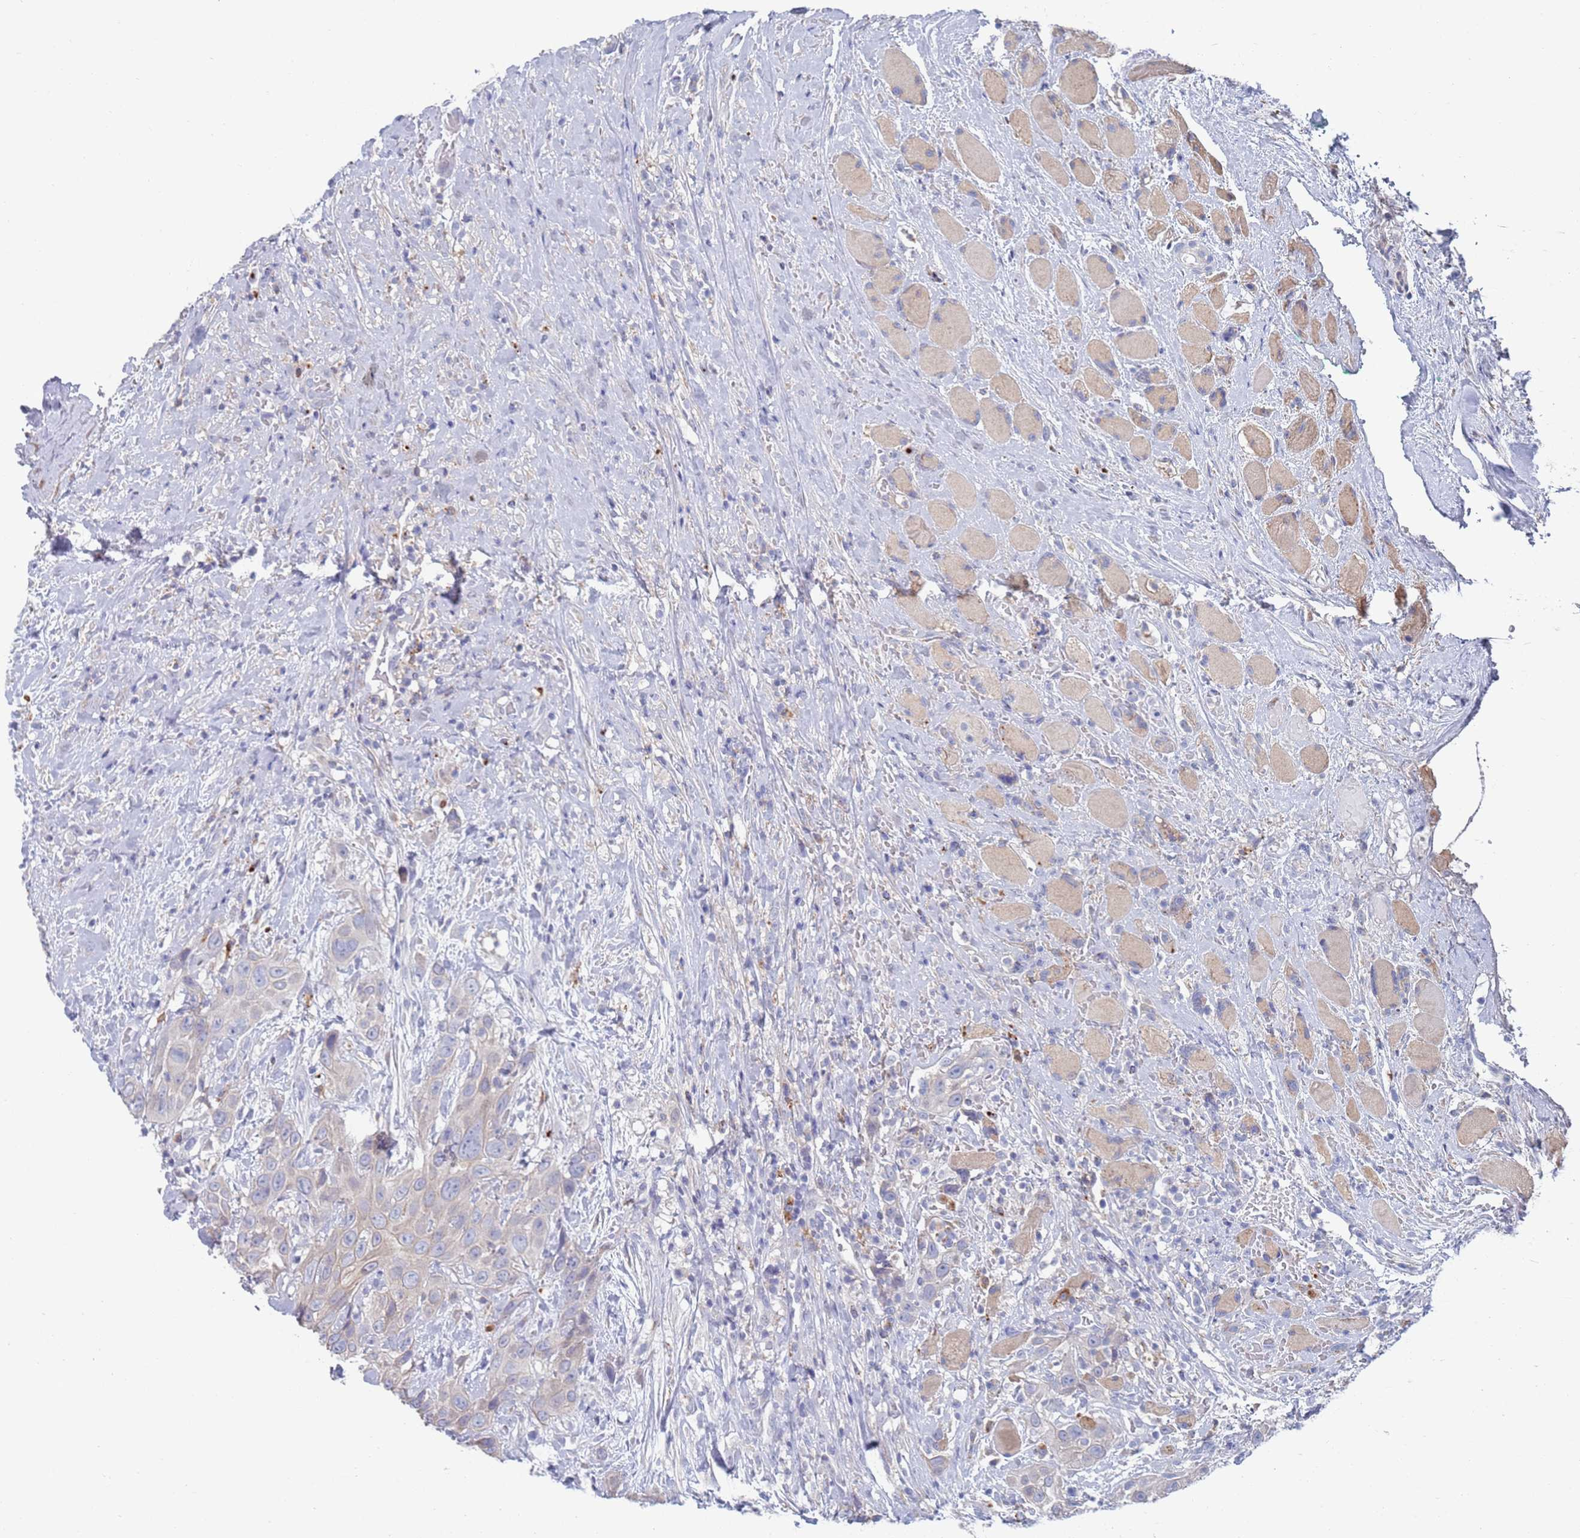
{"staining": {"intensity": "negative", "quantity": "none", "location": "none"}, "tissue": "head and neck cancer", "cell_type": "Tumor cells", "image_type": "cancer", "snomed": [{"axis": "morphology", "description": "Squamous cell carcinoma, NOS"}, {"axis": "topography", "description": "Head-Neck"}], "caption": "High magnification brightfield microscopy of squamous cell carcinoma (head and neck) stained with DAB (brown) and counterstained with hematoxylin (blue): tumor cells show no significant staining.", "gene": "FUCA1", "patient": {"sex": "male", "age": 81}}